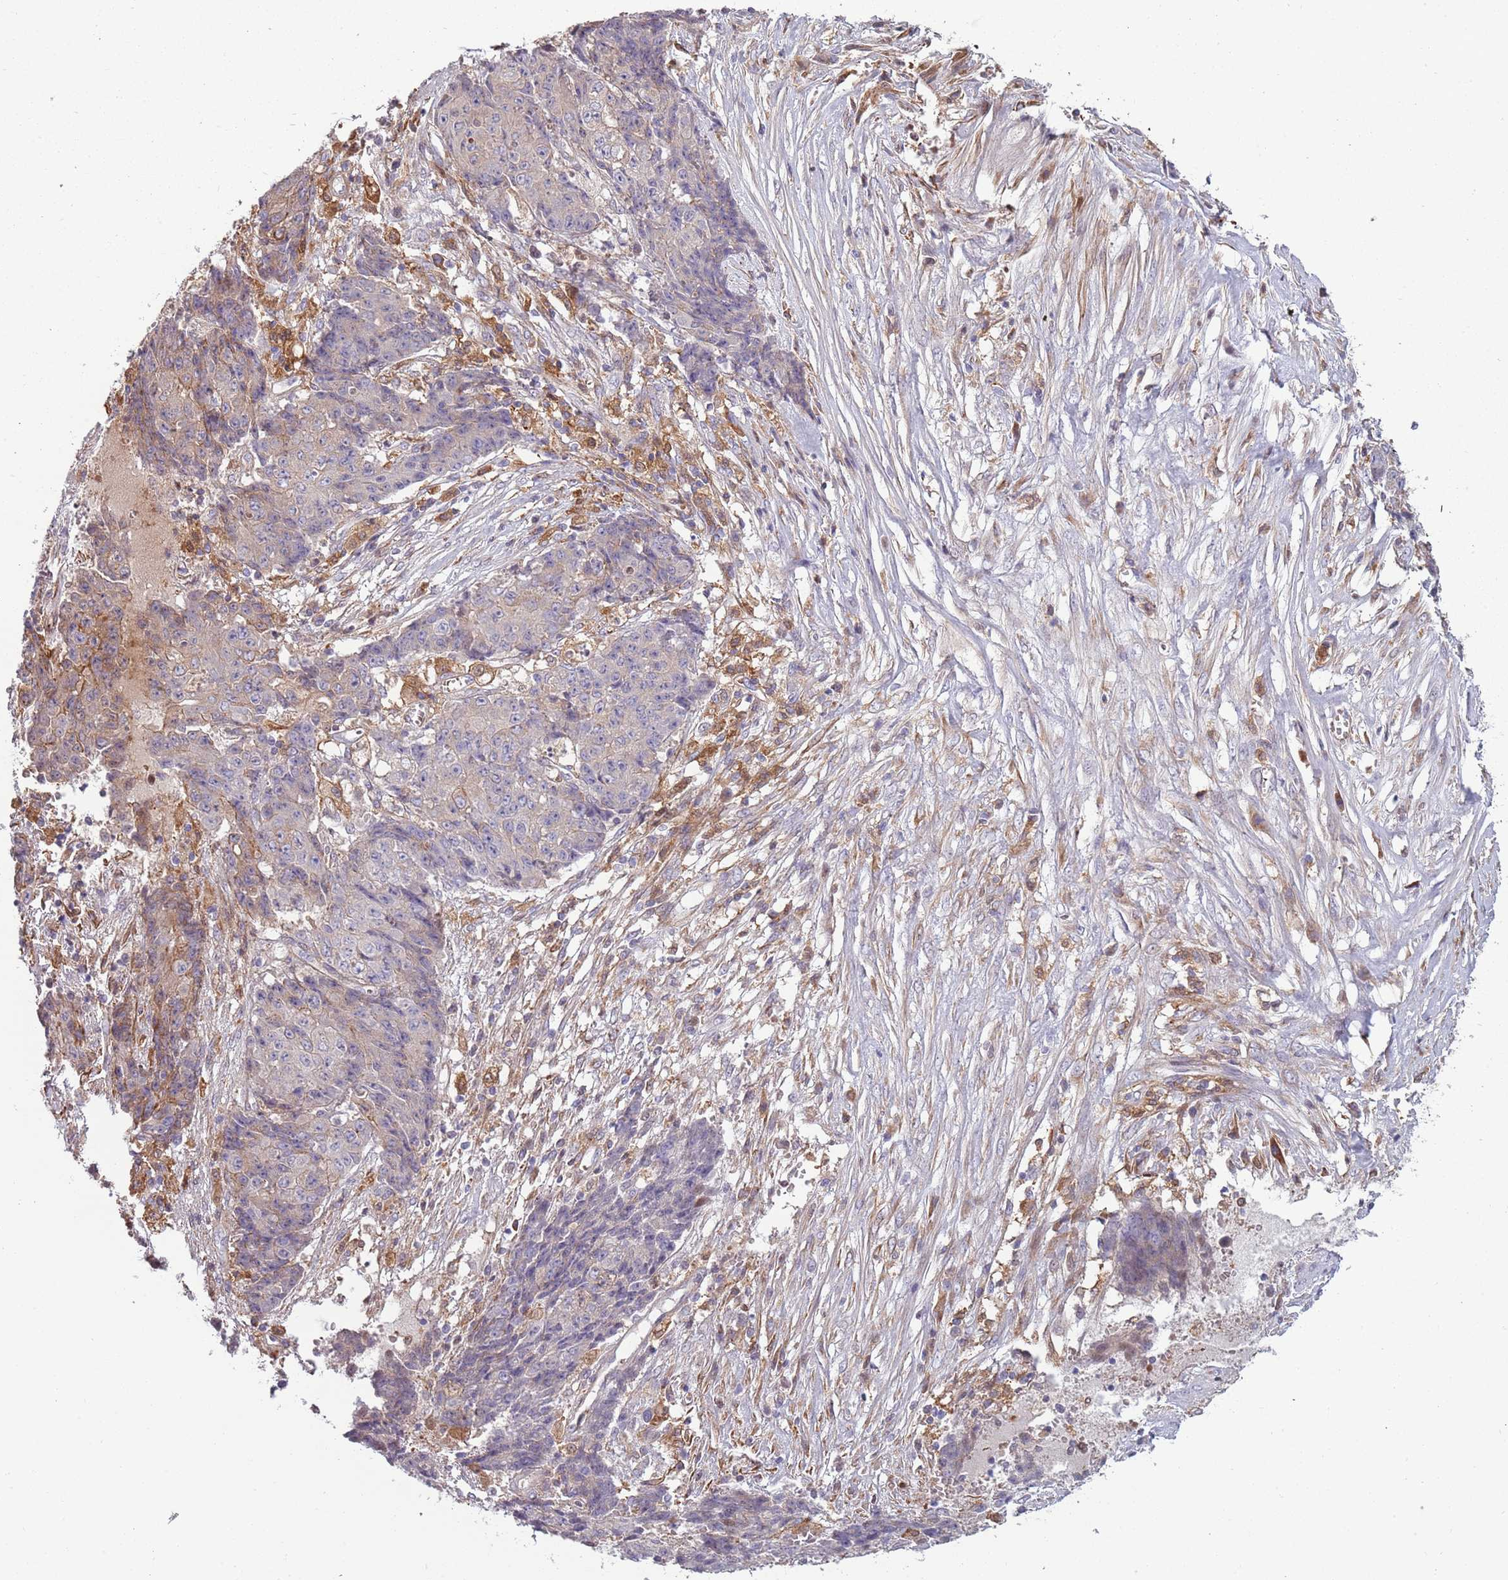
{"staining": {"intensity": "negative", "quantity": "none", "location": "none"}, "tissue": "ovarian cancer", "cell_type": "Tumor cells", "image_type": "cancer", "snomed": [{"axis": "morphology", "description": "Carcinoma, endometroid"}, {"axis": "topography", "description": "Ovary"}], "caption": "Photomicrograph shows no protein positivity in tumor cells of endometroid carcinoma (ovarian) tissue.", "gene": "NADK", "patient": {"sex": "female", "age": 42}}